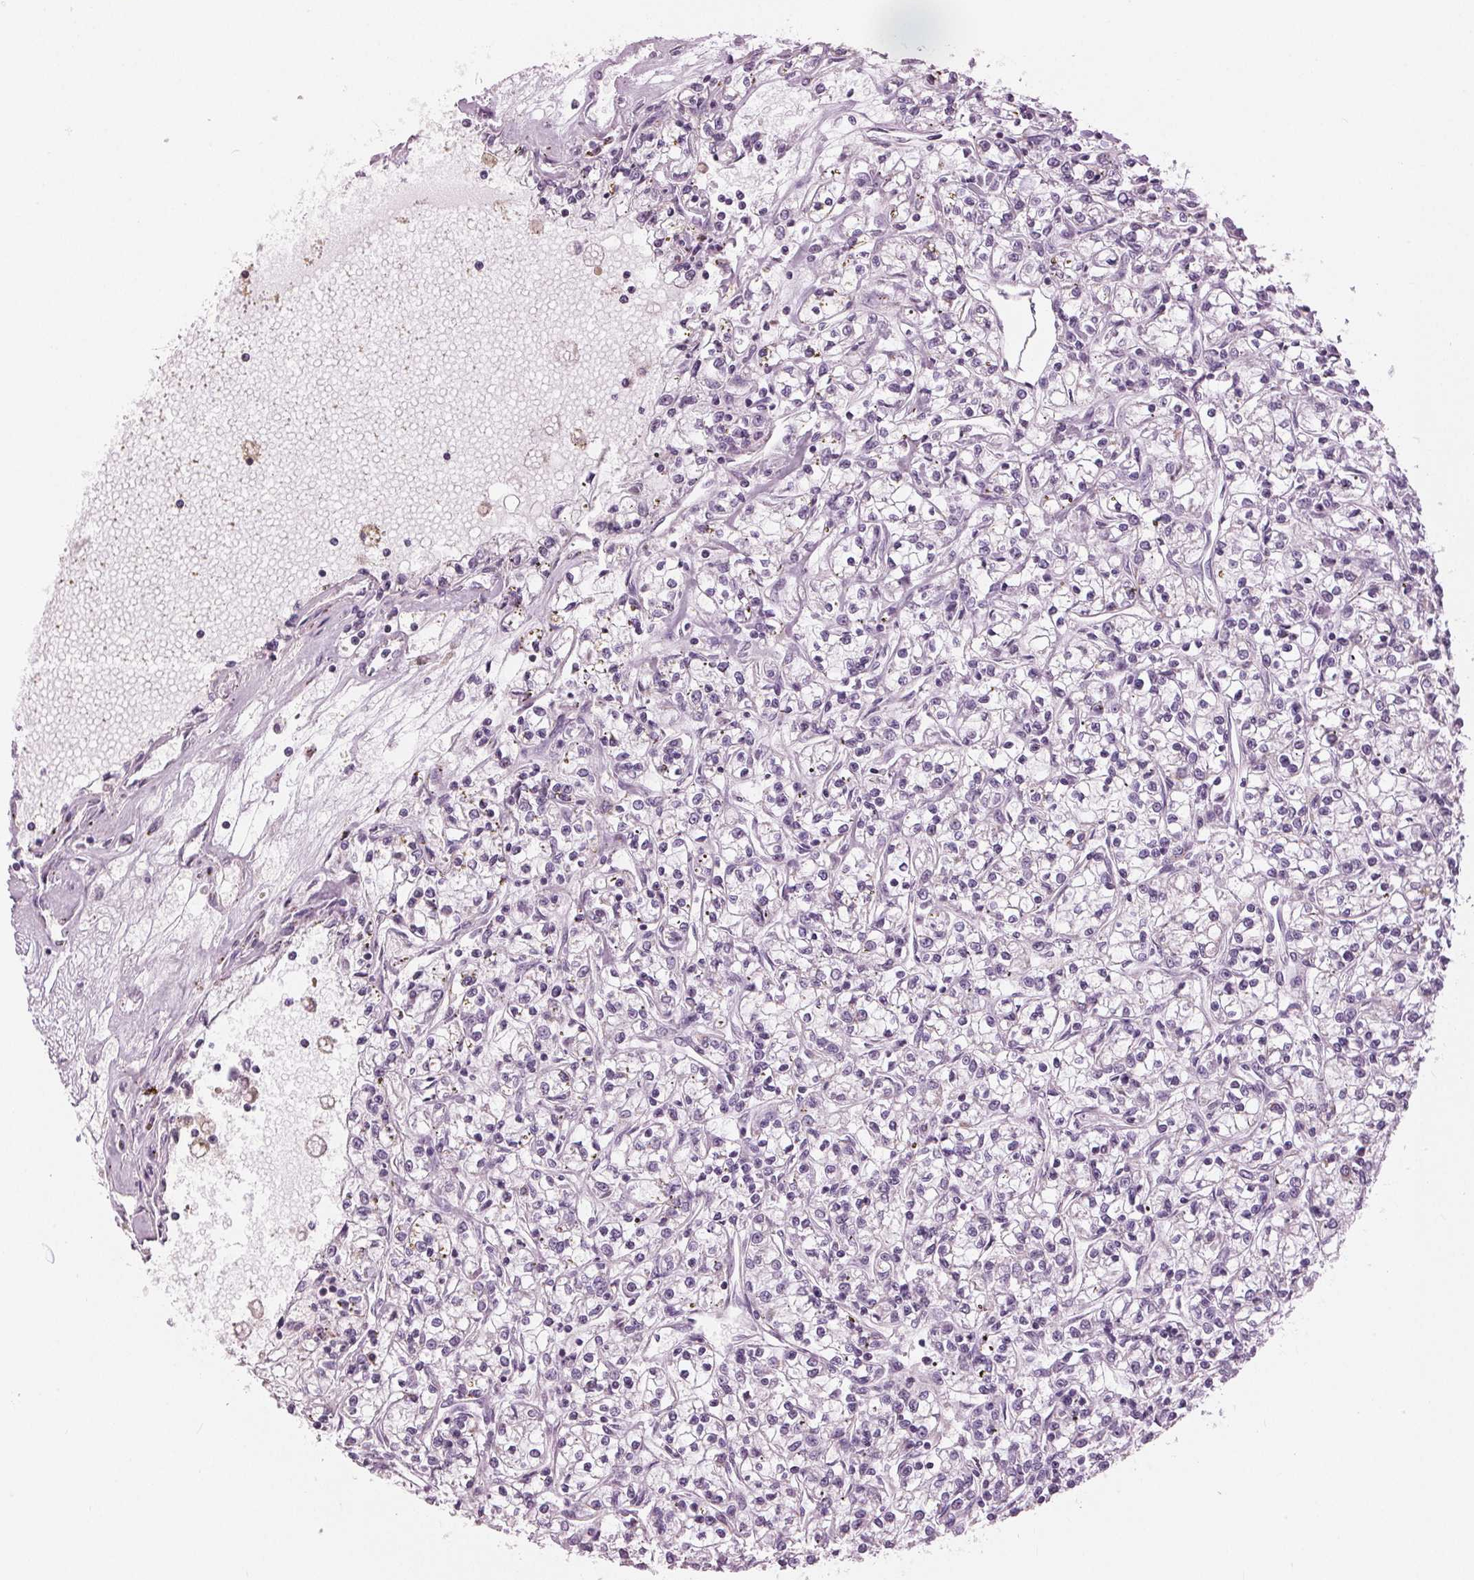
{"staining": {"intensity": "negative", "quantity": "none", "location": "none"}, "tissue": "renal cancer", "cell_type": "Tumor cells", "image_type": "cancer", "snomed": [{"axis": "morphology", "description": "Adenocarcinoma, NOS"}, {"axis": "topography", "description": "Kidney"}], "caption": "Micrograph shows no significant protein expression in tumor cells of adenocarcinoma (renal).", "gene": "SAMD4A", "patient": {"sex": "female", "age": 59}}